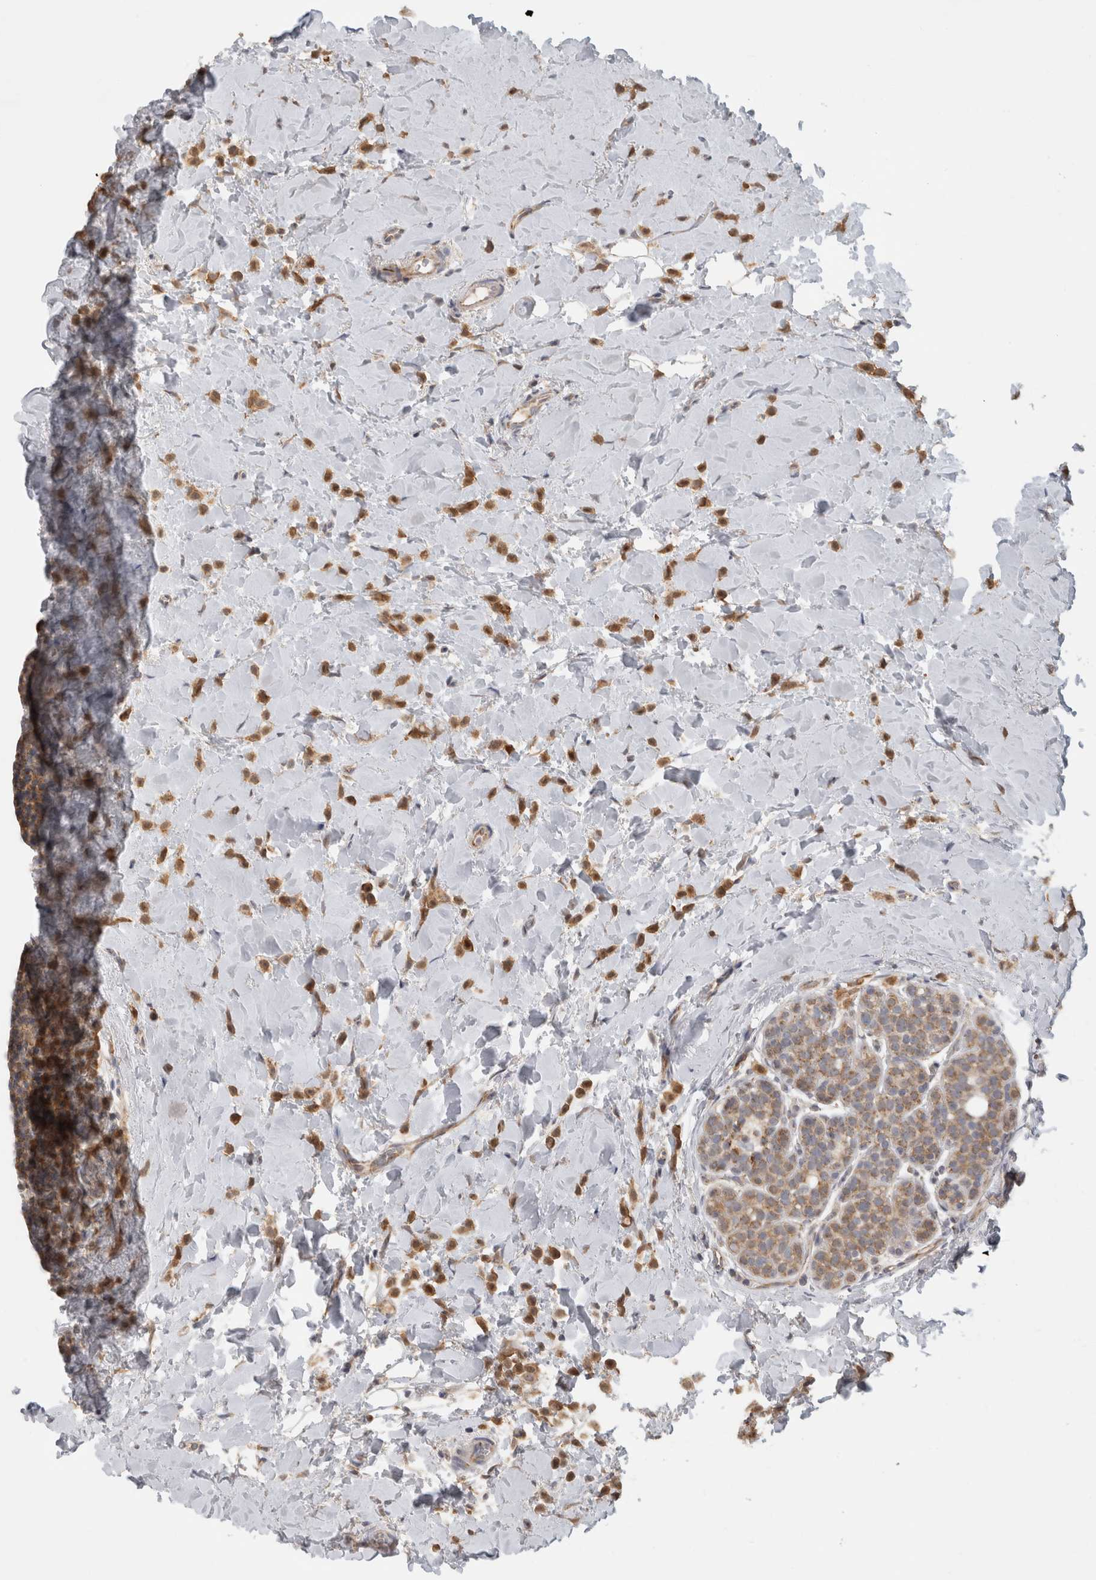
{"staining": {"intensity": "moderate", "quantity": ">75%", "location": "cytoplasmic/membranous,nuclear"}, "tissue": "breast cancer", "cell_type": "Tumor cells", "image_type": "cancer", "snomed": [{"axis": "morphology", "description": "Normal tissue, NOS"}, {"axis": "morphology", "description": "Lobular carcinoma"}, {"axis": "topography", "description": "Breast"}], "caption": "Immunohistochemical staining of human breast cancer (lobular carcinoma) displays medium levels of moderate cytoplasmic/membranous and nuclear protein staining in approximately >75% of tumor cells. (Stains: DAB (3,3'-diaminobenzidine) in brown, nuclei in blue, Microscopy: brightfield microscopy at high magnification).", "gene": "DYRK2", "patient": {"sex": "female", "age": 50}}